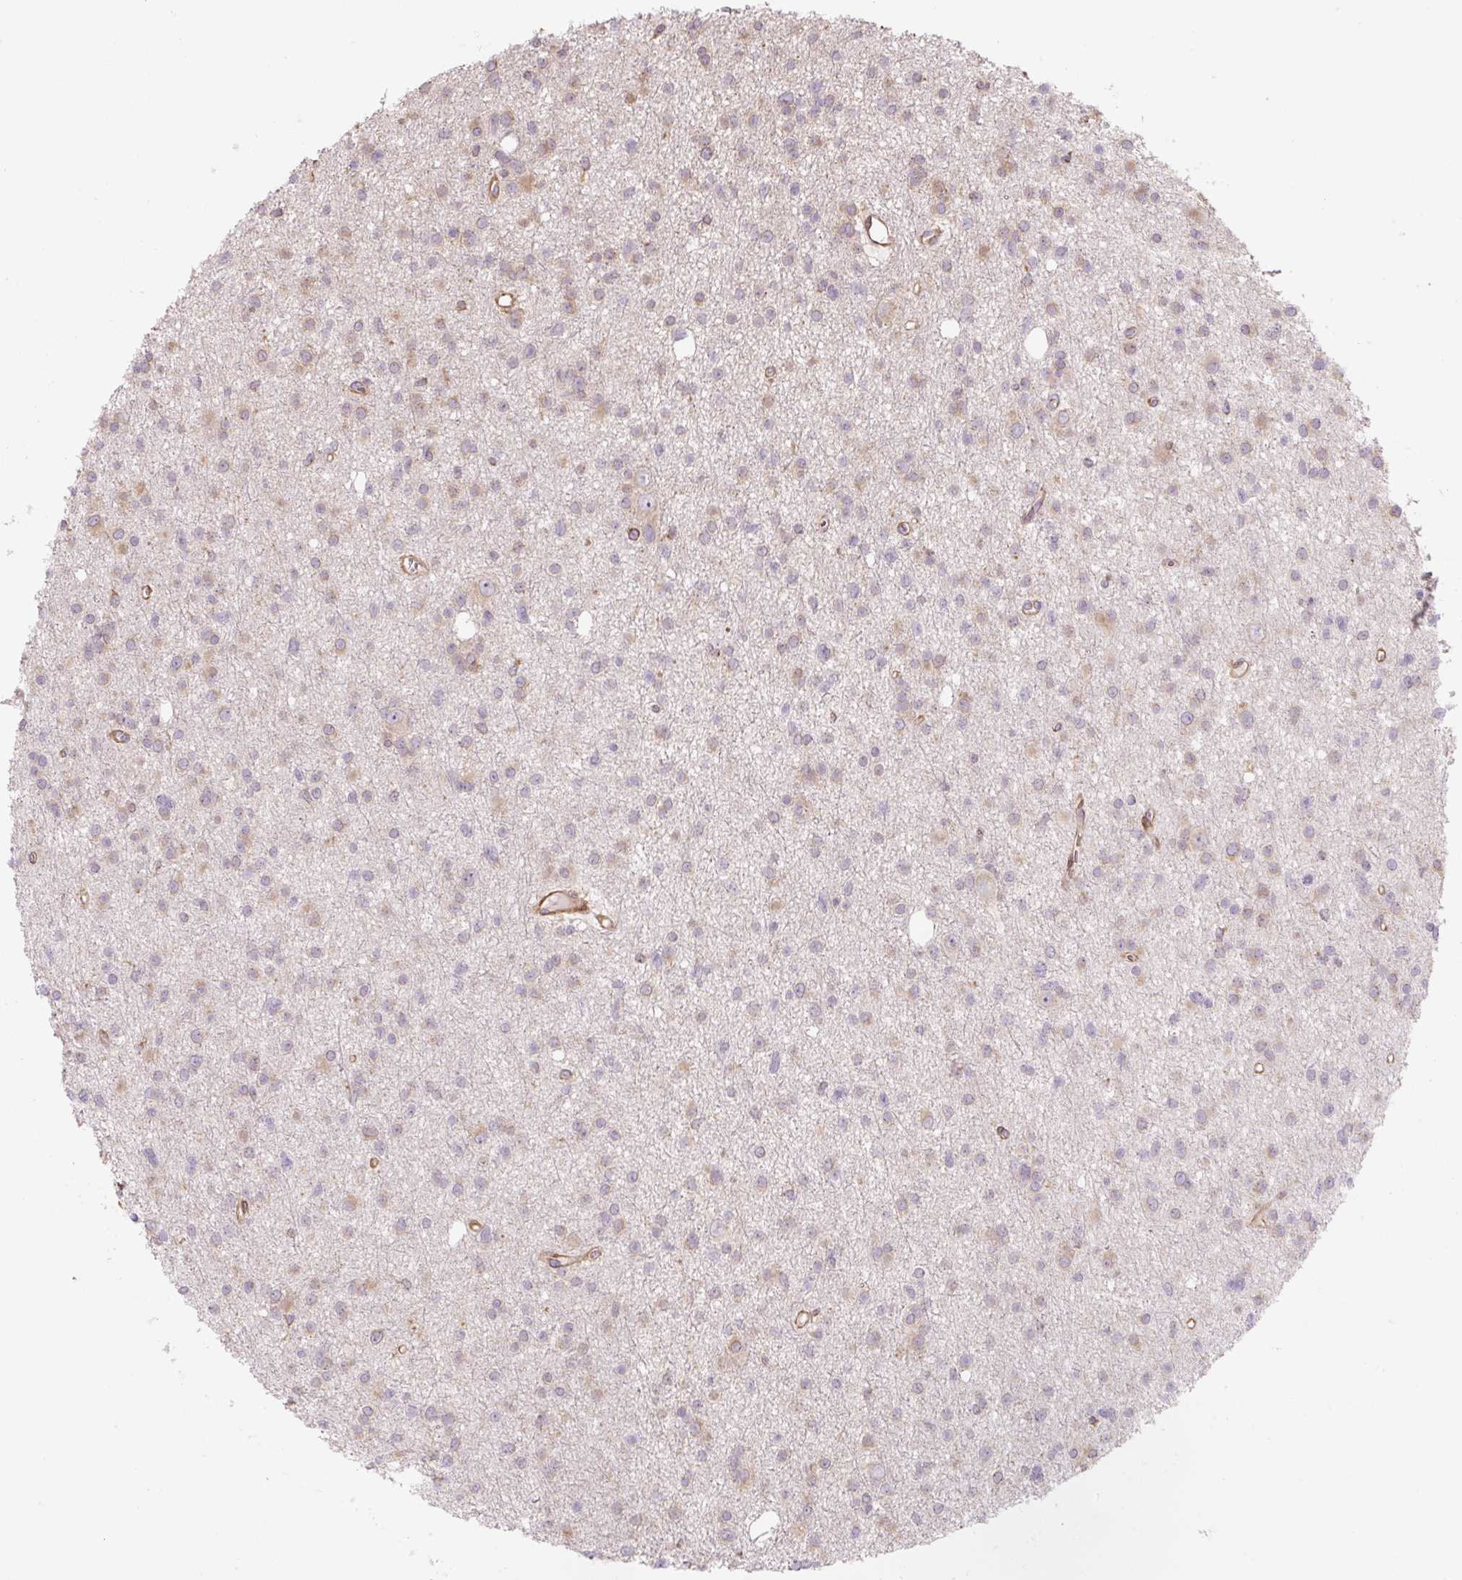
{"staining": {"intensity": "weak", "quantity": "<25%", "location": "cytoplasmic/membranous"}, "tissue": "glioma", "cell_type": "Tumor cells", "image_type": "cancer", "snomed": [{"axis": "morphology", "description": "Glioma, malignant, High grade"}, {"axis": "topography", "description": "Brain"}], "caption": "Immunohistochemistry micrograph of neoplastic tissue: glioma stained with DAB (3,3'-diaminobenzidine) demonstrates no significant protein expression in tumor cells.", "gene": "RASA1", "patient": {"sex": "male", "age": 23}}